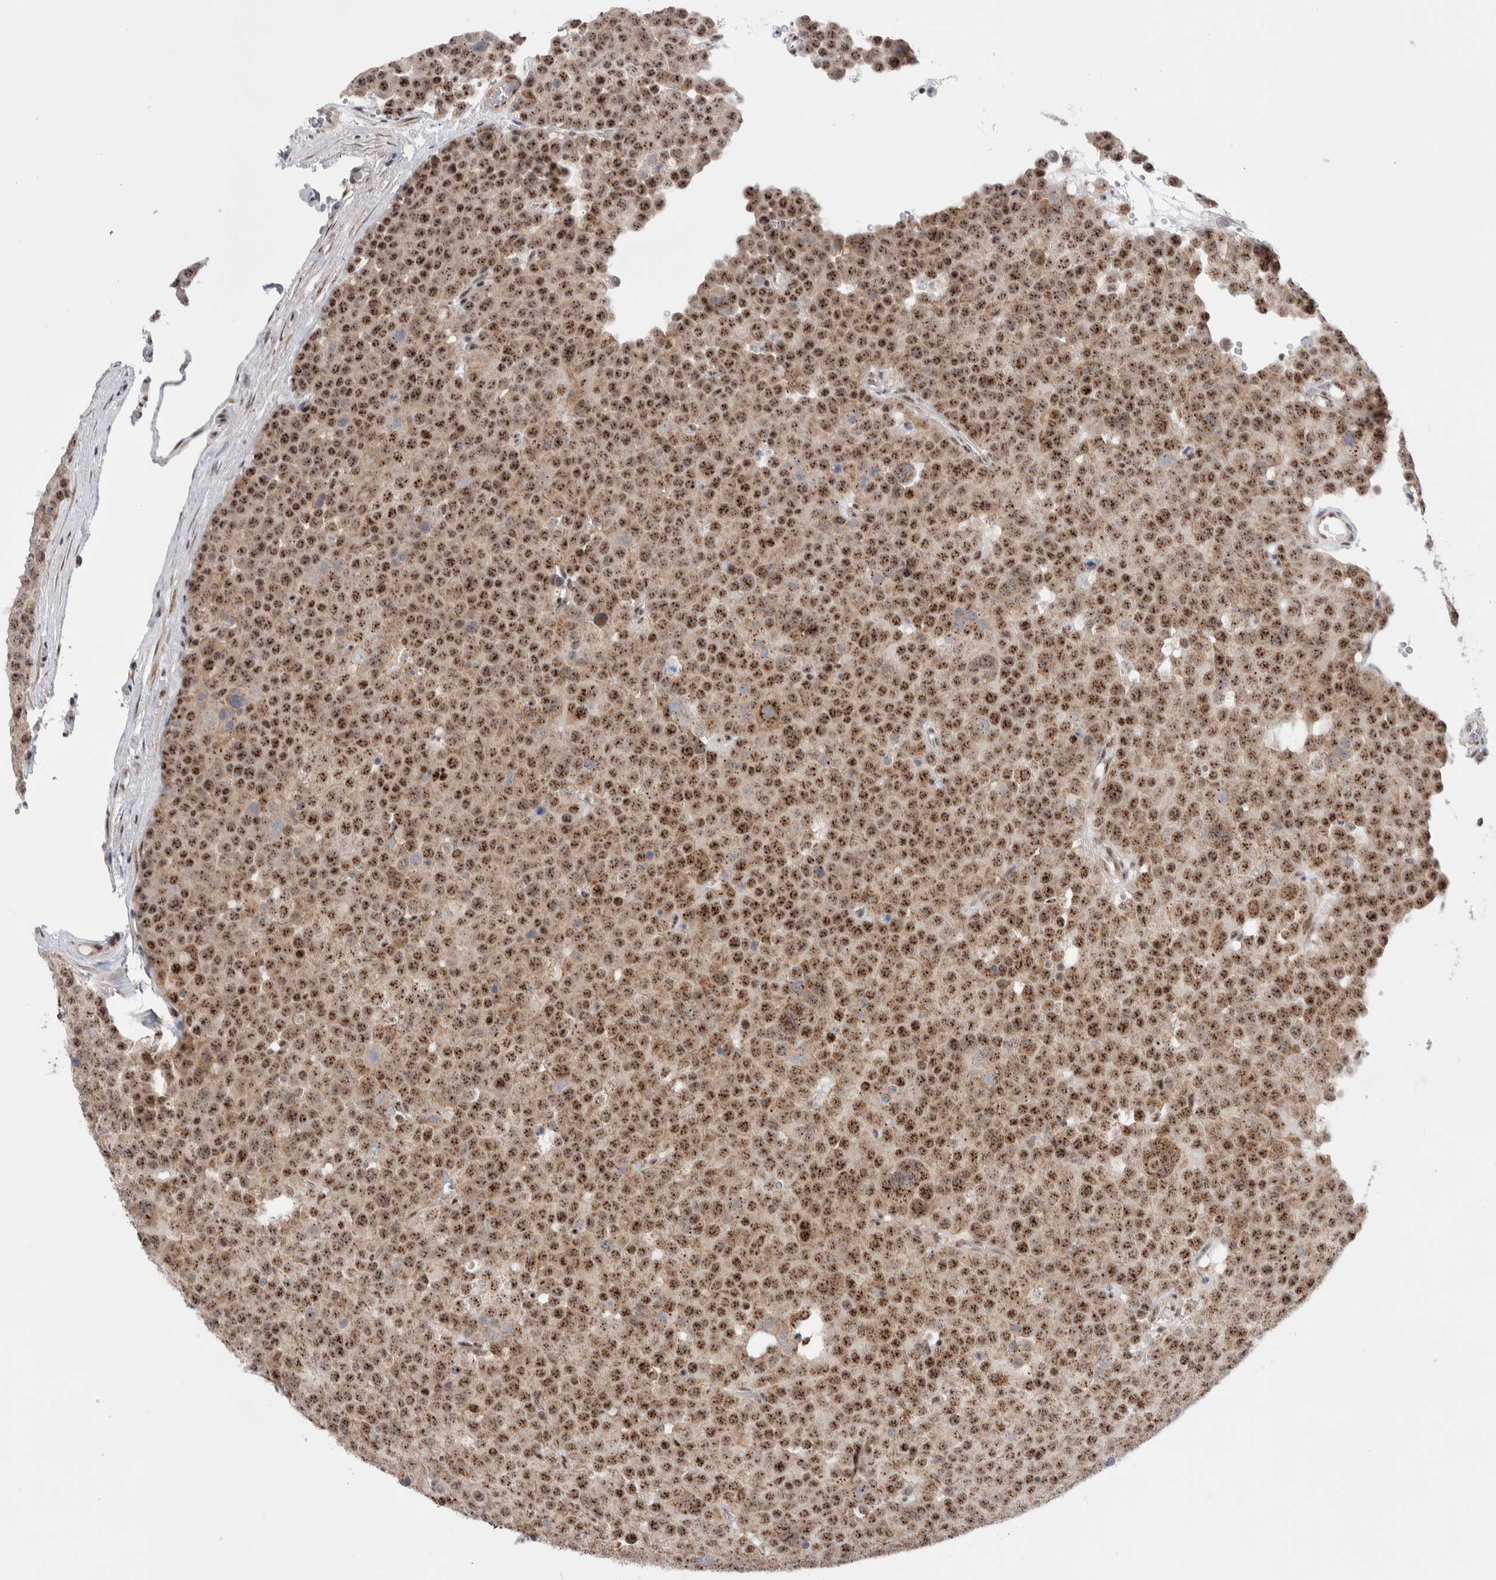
{"staining": {"intensity": "moderate", "quantity": ">75%", "location": "cytoplasmic/membranous,nuclear"}, "tissue": "testis cancer", "cell_type": "Tumor cells", "image_type": "cancer", "snomed": [{"axis": "morphology", "description": "Seminoma, NOS"}, {"axis": "topography", "description": "Testis"}], "caption": "A medium amount of moderate cytoplasmic/membranous and nuclear staining is appreciated in about >75% of tumor cells in seminoma (testis) tissue.", "gene": "ZNF695", "patient": {"sex": "male", "age": 71}}